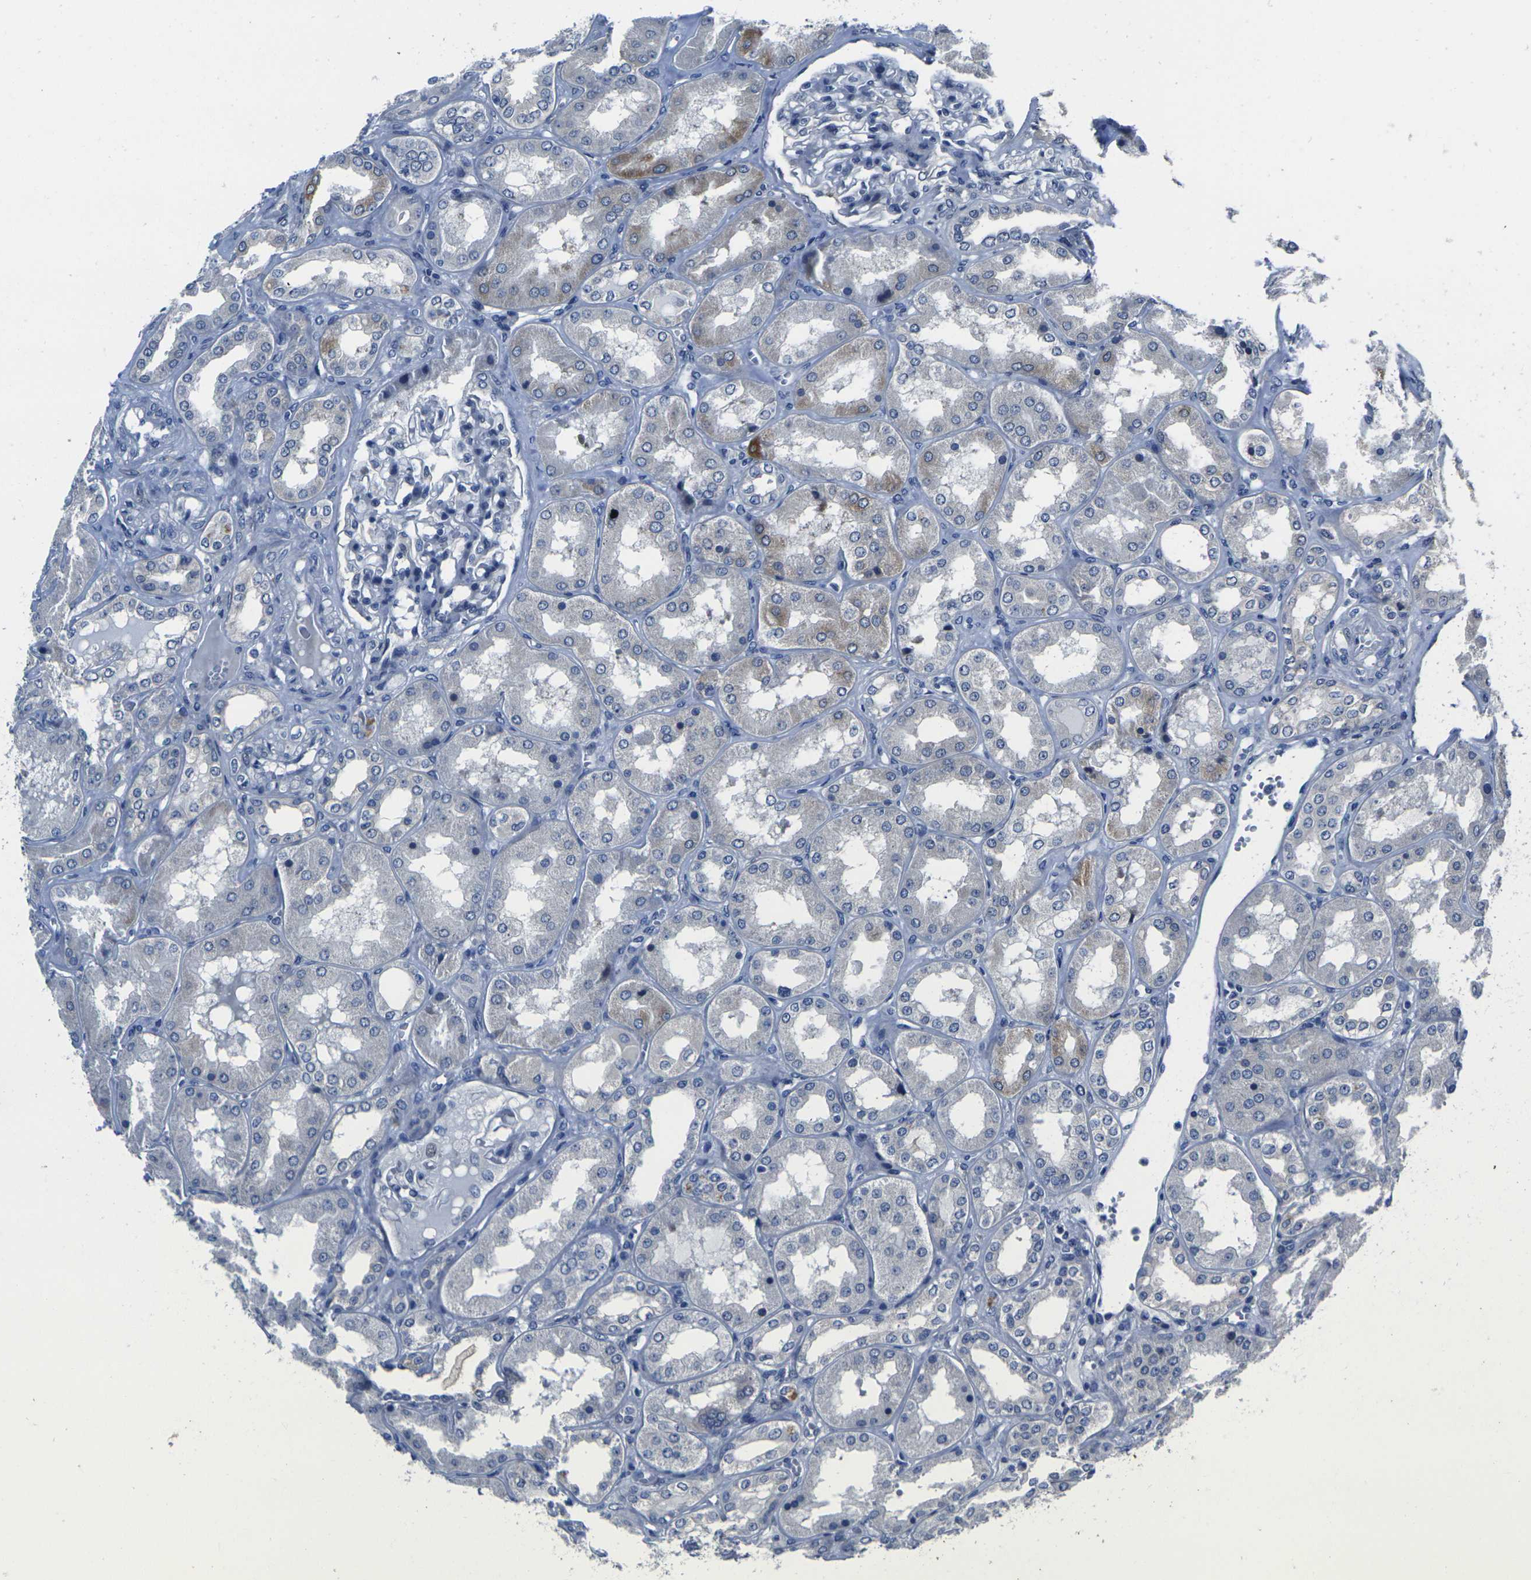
{"staining": {"intensity": "negative", "quantity": "none", "location": "none"}, "tissue": "kidney", "cell_type": "Cells in glomeruli", "image_type": "normal", "snomed": [{"axis": "morphology", "description": "Normal tissue, NOS"}, {"axis": "topography", "description": "Kidney"}], "caption": "IHC image of benign kidney: human kidney stained with DAB demonstrates no significant protein expression in cells in glomeruli. Brightfield microscopy of IHC stained with DAB (brown) and hematoxylin (blue), captured at high magnification.", "gene": "CYP2C8", "patient": {"sex": "female", "age": 56}}